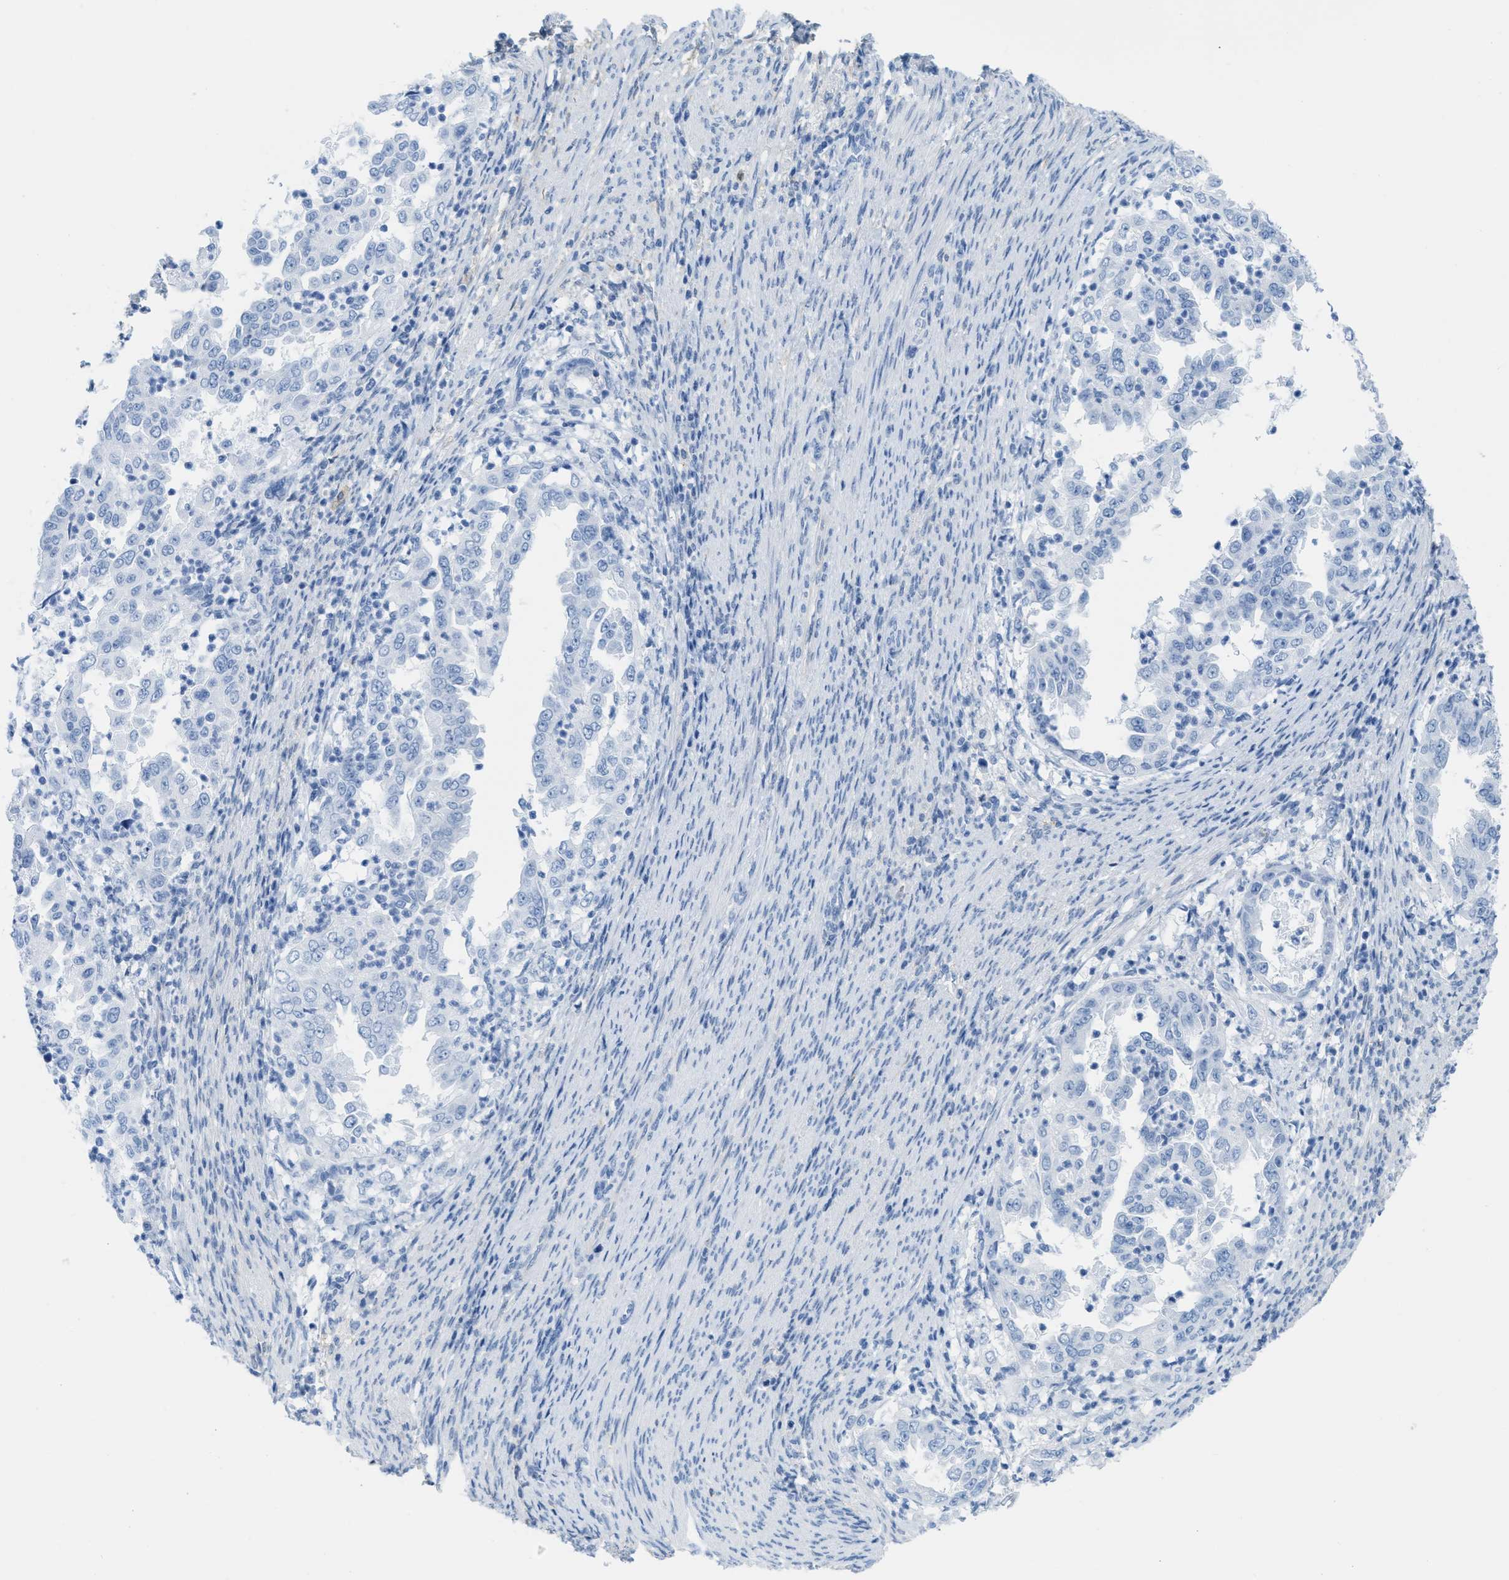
{"staining": {"intensity": "negative", "quantity": "none", "location": "none"}, "tissue": "endometrial cancer", "cell_type": "Tumor cells", "image_type": "cancer", "snomed": [{"axis": "morphology", "description": "Adenocarcinoma, NOS"}, {"axis": "topography", "description": "Endometrium"}], "caption": "DAB (3,3'-diaminobenzidine) immunohistochemical staining of endometrial cancer (adenocarcinoma) displays no significant staining in tumor cells. (DAB immunohistochemistry (IHC) with hematoxylin counter stain).", "gene": "ASGR1", "patient": {"sex": "female", "age": 85}}